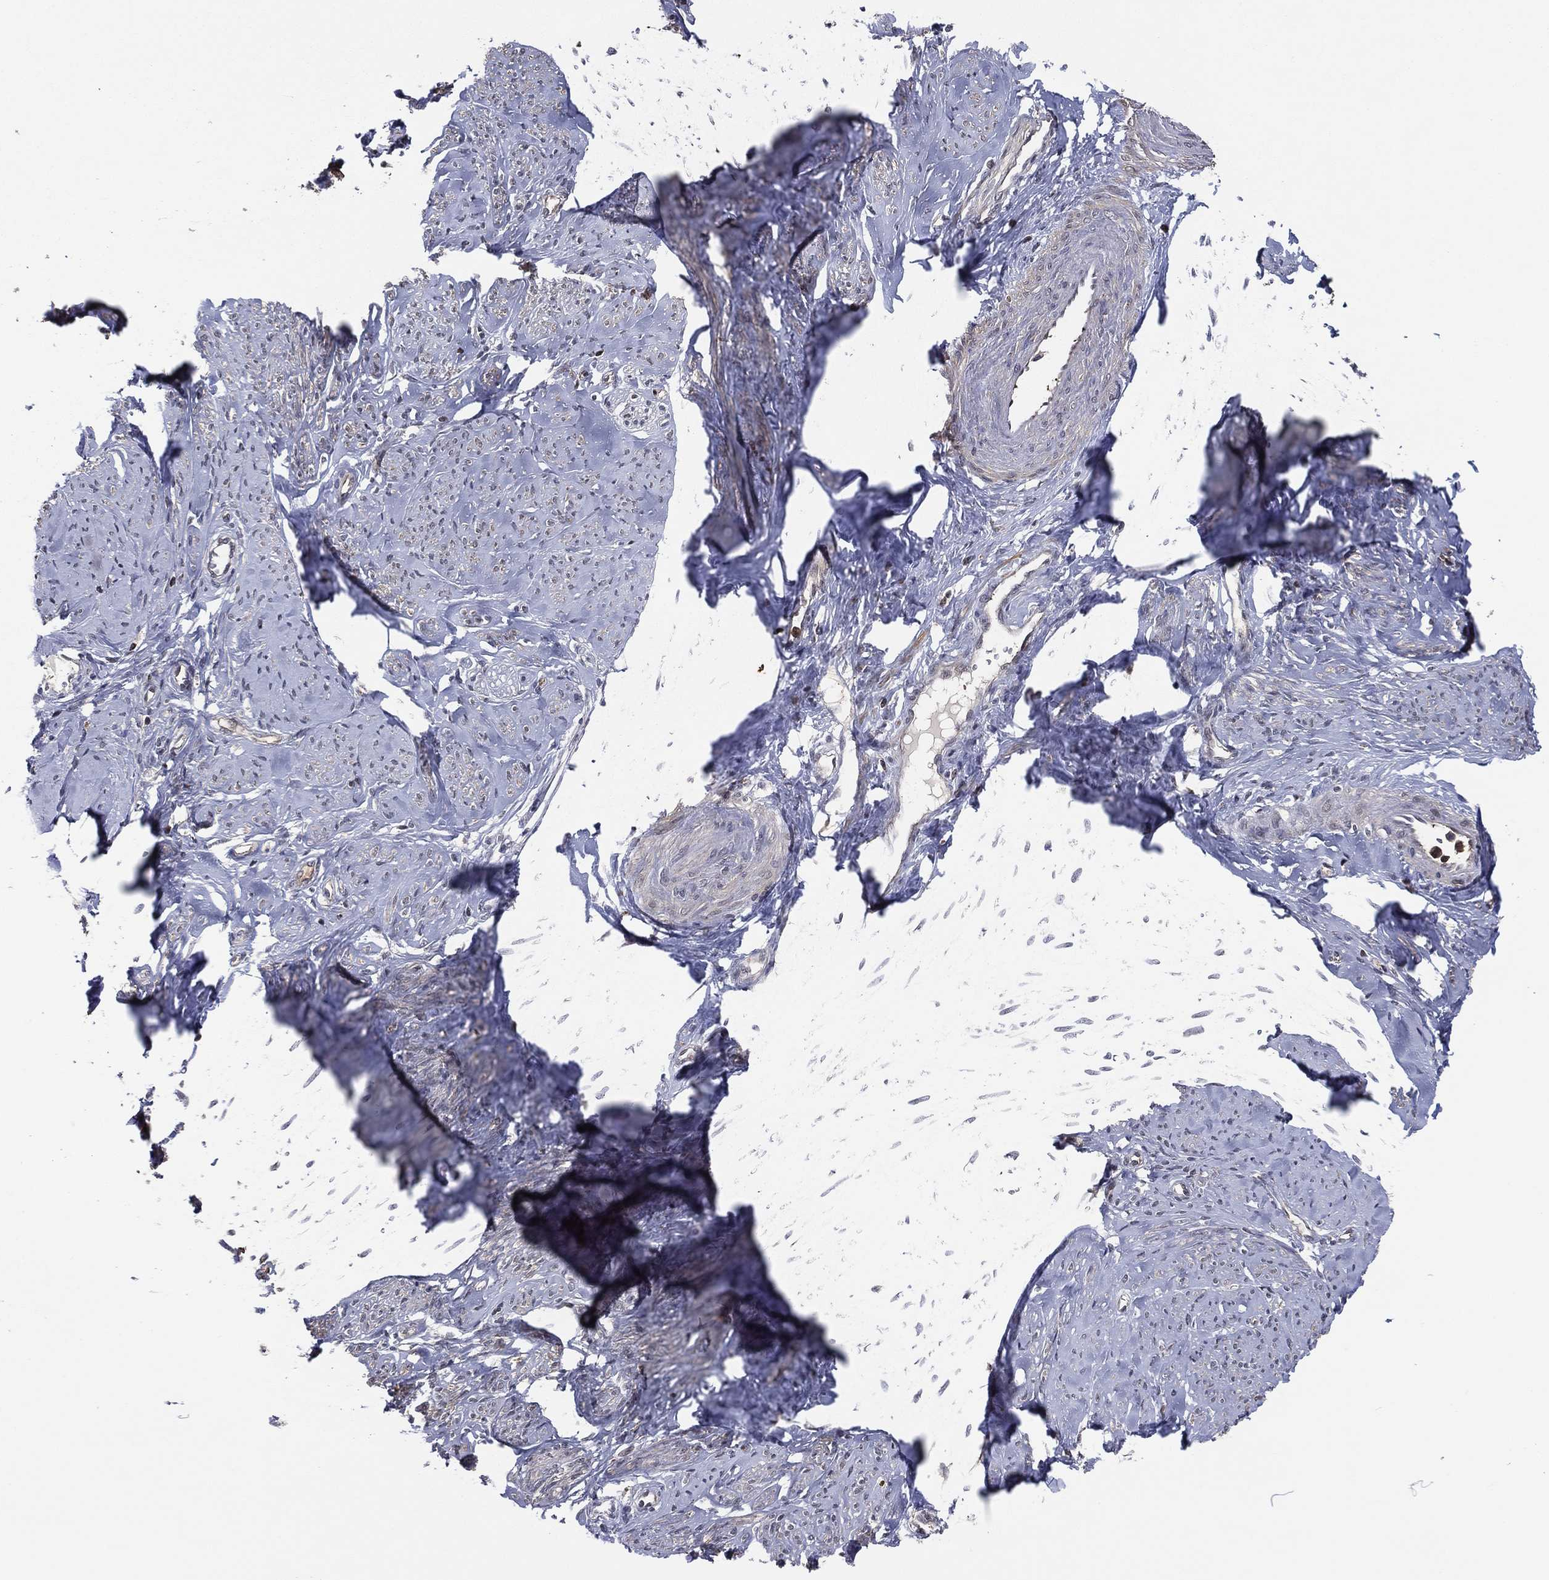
{"staining": {"intensity": "negative", "quantity": "none", "location": "none"}, "tissue": "smooth muscle", "cell_type": "Smooth muscle cells", "image_type": "normal", "snomed": [{"axis": "morphology", "description": "Normal tissue, NOS"}, {"axis": "topography", "description": "Smooth muscle"}], "caption": "Normal smooth muscle was stained to show a protein in brown. There is no significant staining in smooth muscle cells. (IHC, brightfield microscopy, high magnification).", "gene": "ICOSLG", "patient": {"sex": "female", "age": 48}}